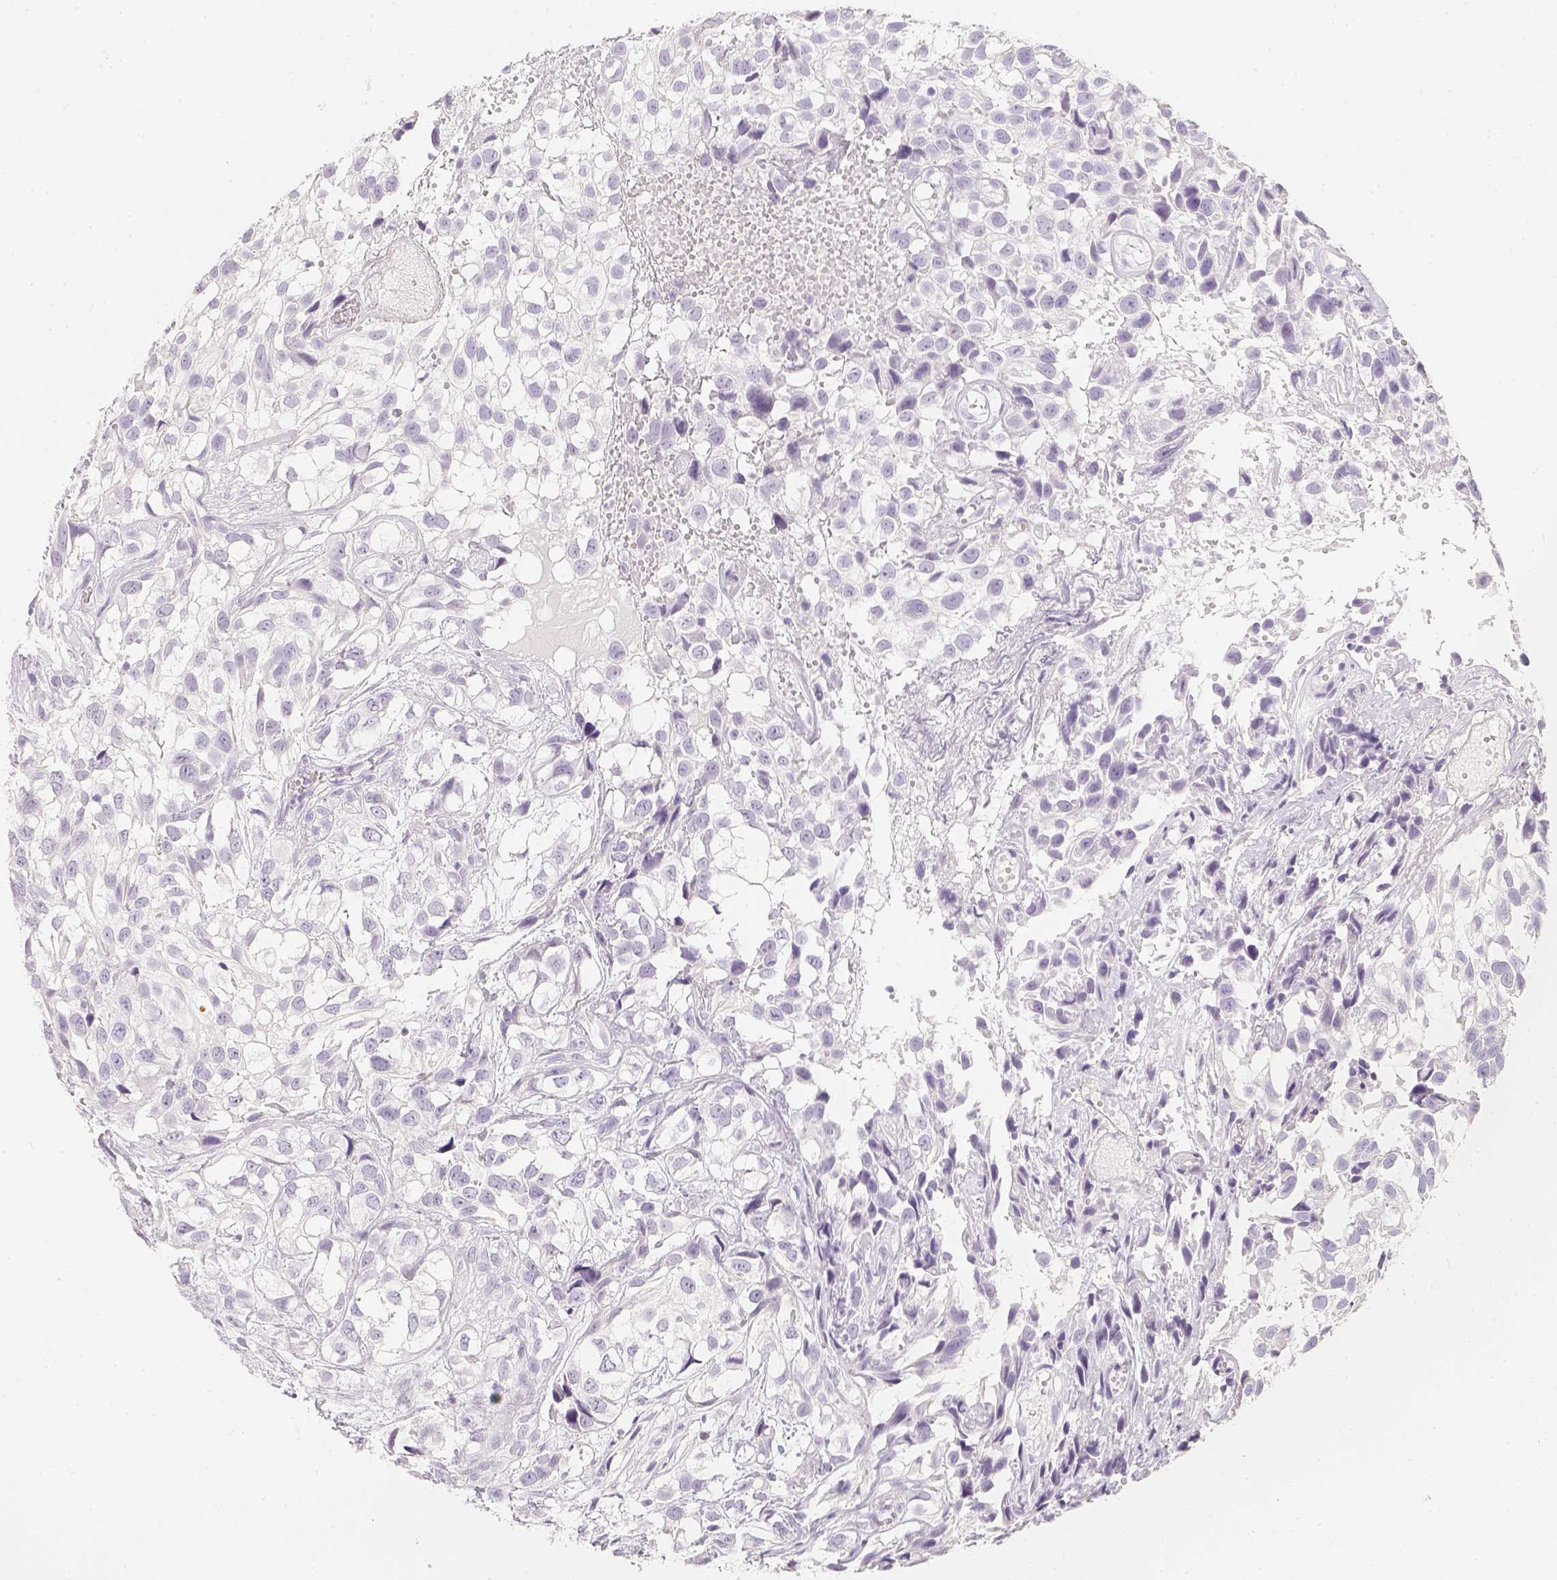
{"staining": {"intensity": "negative", "quantity": "none", "location": "none"}, "tissue": "urothelial cancer", "cell_type": "Tumor cells", "image_type": "cancer", "snomed": [{"axis": "morphology", "description": "Urothelial carcinoma, High grade"}, {"axis": "topography", "description": "Urinary bladder"}], "caption": "Photomicrograph shows no protein staining in tumor cells of high-grade urothelial carcinoma tissue. The staining is performed using DAB (3,3'-diaminobenzidine) brown chromogen with nuclei counter-stained in using hematoxylin.", "gene": "SLC18A1", "patient": {"sex": "male", "age": 56}}